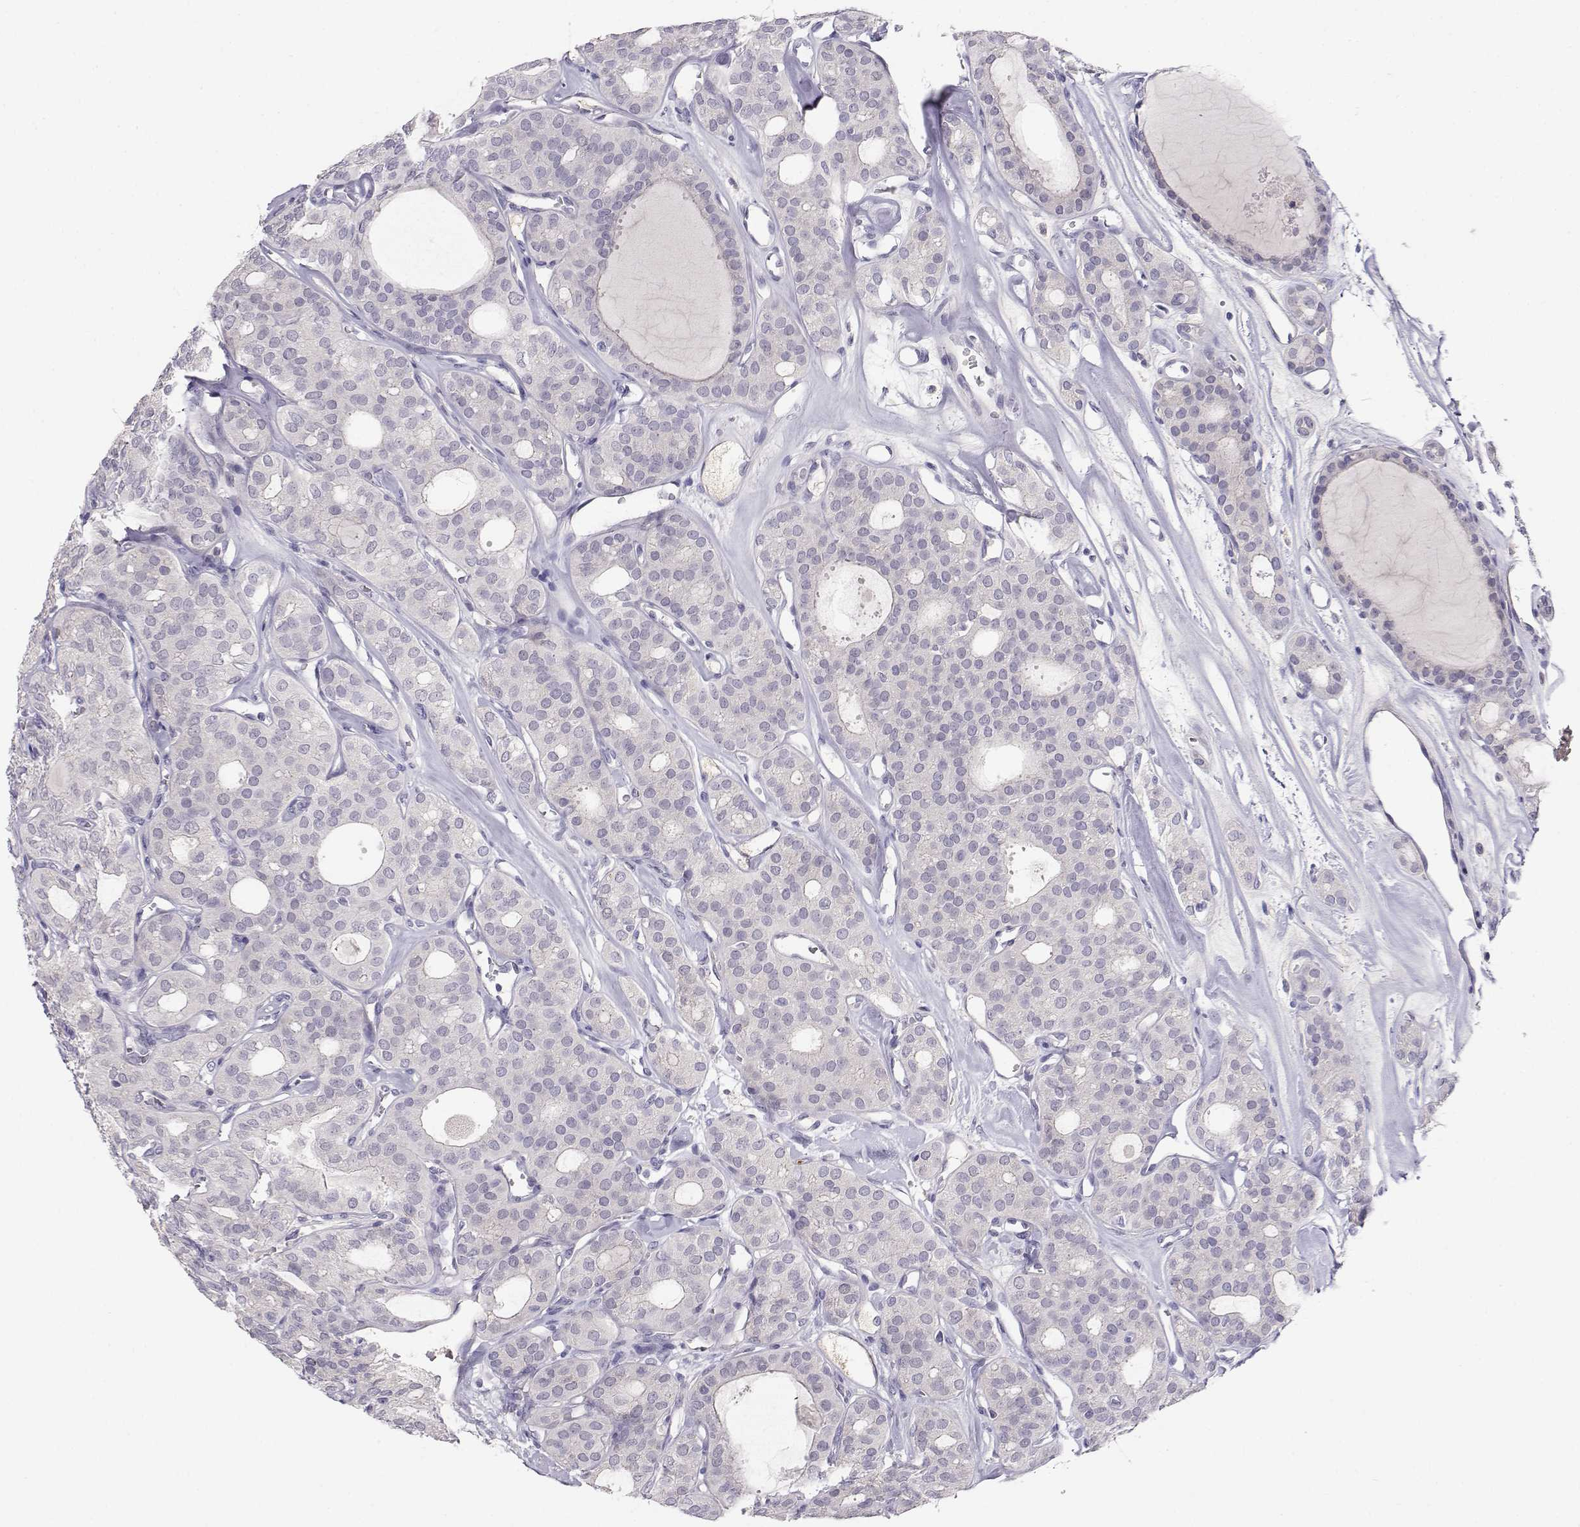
{"staining": {"intensity": "negative", "quantity": "none", "location": "none"}, "tissue": "thyroid cancer", "cell_type": "Tumor cells", "image_type": "cancer", "snomed": [{"axis": "morphology", "description": "Follicular adenoma carcinoma, NOS"}, {"axis": "topography", "description": "Thyroid gland"}], "caption": "Thyroid cancer was stained to show a protein in brown. There is no significant staining in tumor cells. Brightfield microscopy of IHC stained with DAB (3,3'-diaminobenzidine) (brown) and hematoxylin (blue), captured at high magnification.", "gene": "CDHR1", "patient": {"sex": "male", "age": 75}}